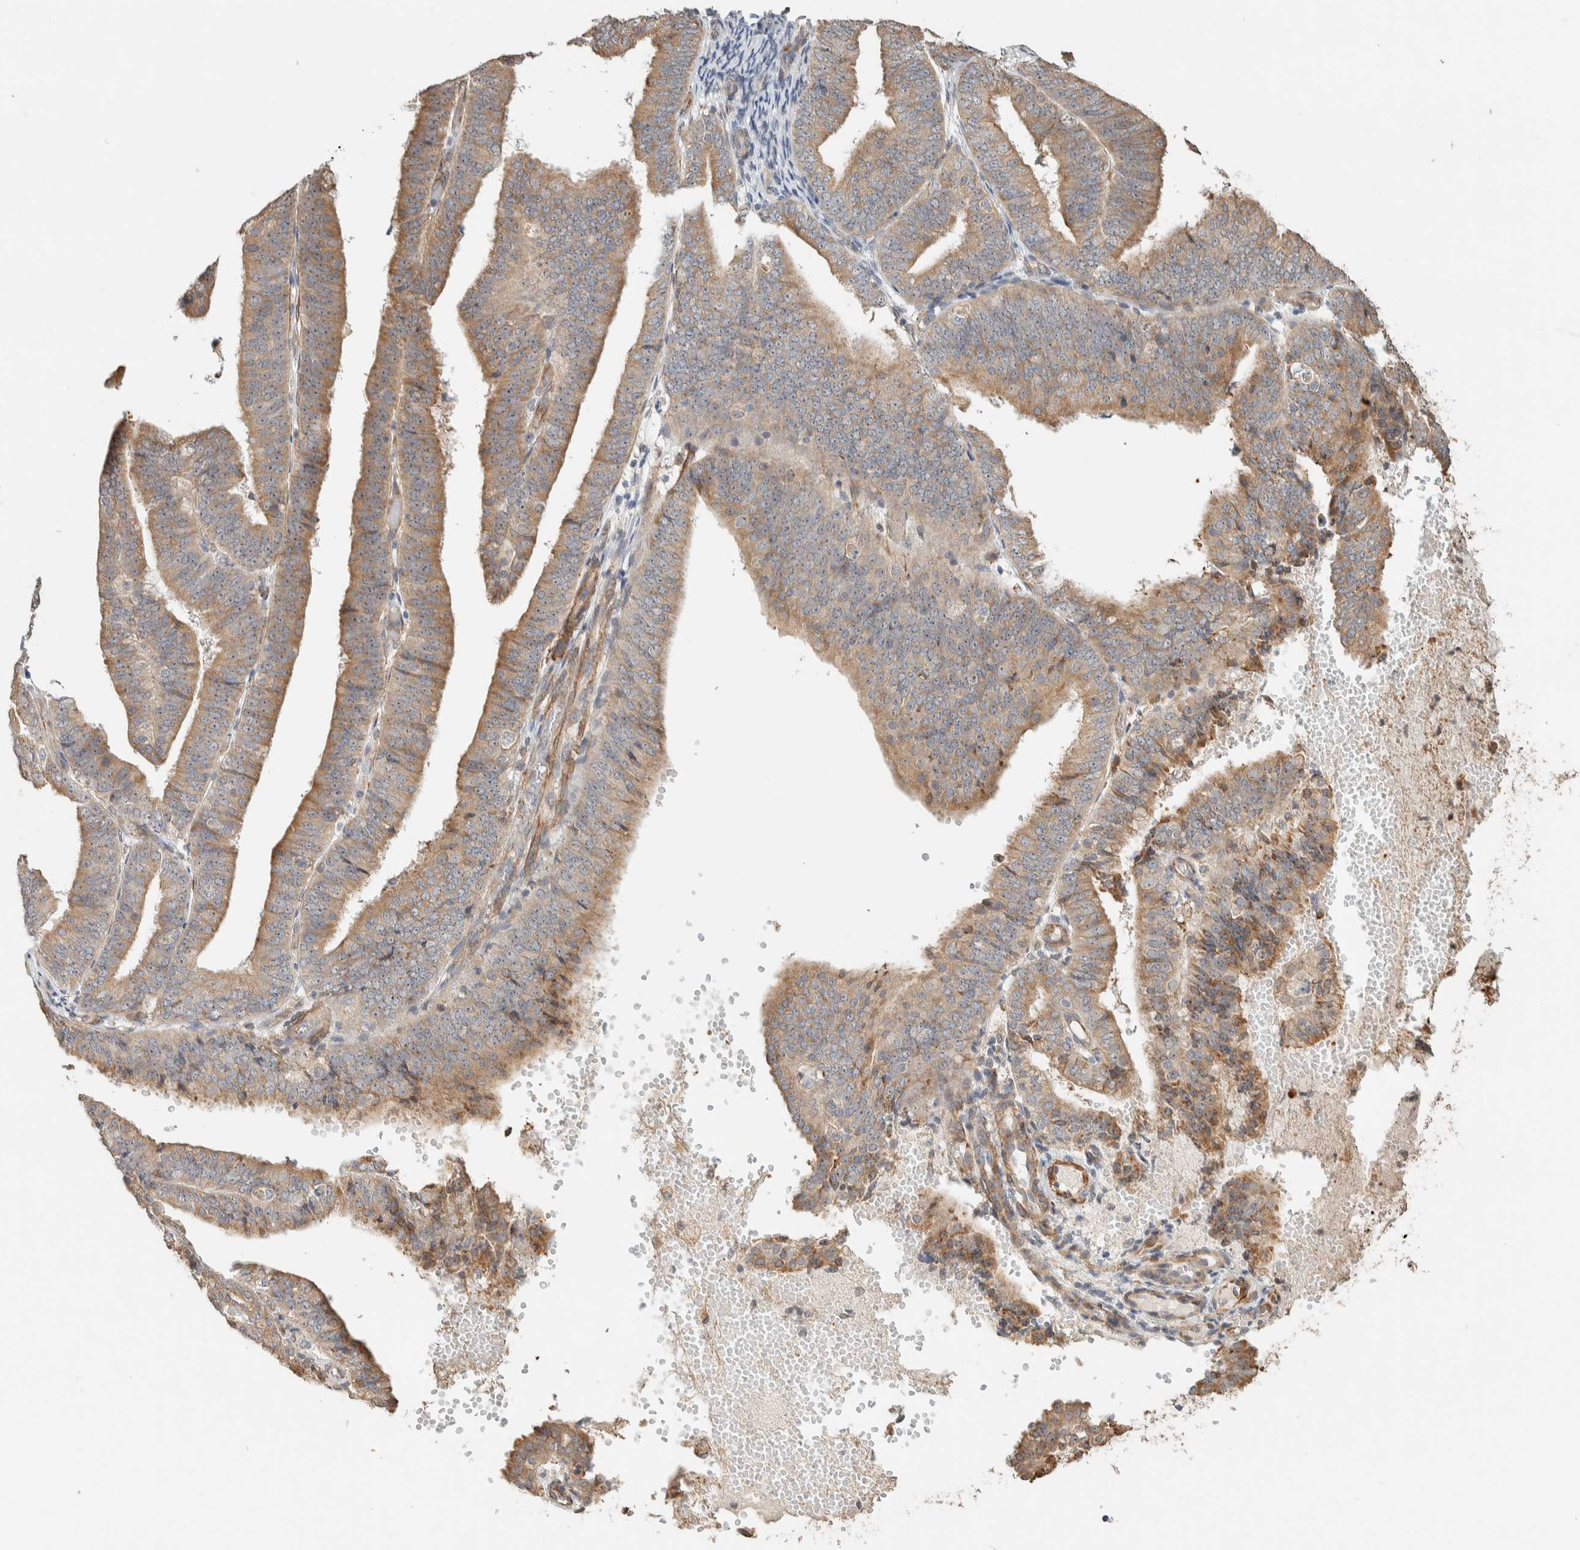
{"staining": {"intensity": "moderate", "quantity": ">75%", "location": "cytoplasmic/membranous"}, "tissue": "endometrial cancer", "cell_type": "Tumor cells", "image_type": "cancer", "snomed": [{"axis": "morphology", "description": "Adenocarcinoma, NOS"}, {"axis": "topography", "description": "Endometrium"}], "caption": "Endometrial cancer was stained to show a protein in brown. There is medium levels of moderate cytoplasmic/membranous expression in about >75% of tumor cells.", "gene": "KLHL40", "patient": {"sex": "female", "age": 63}}